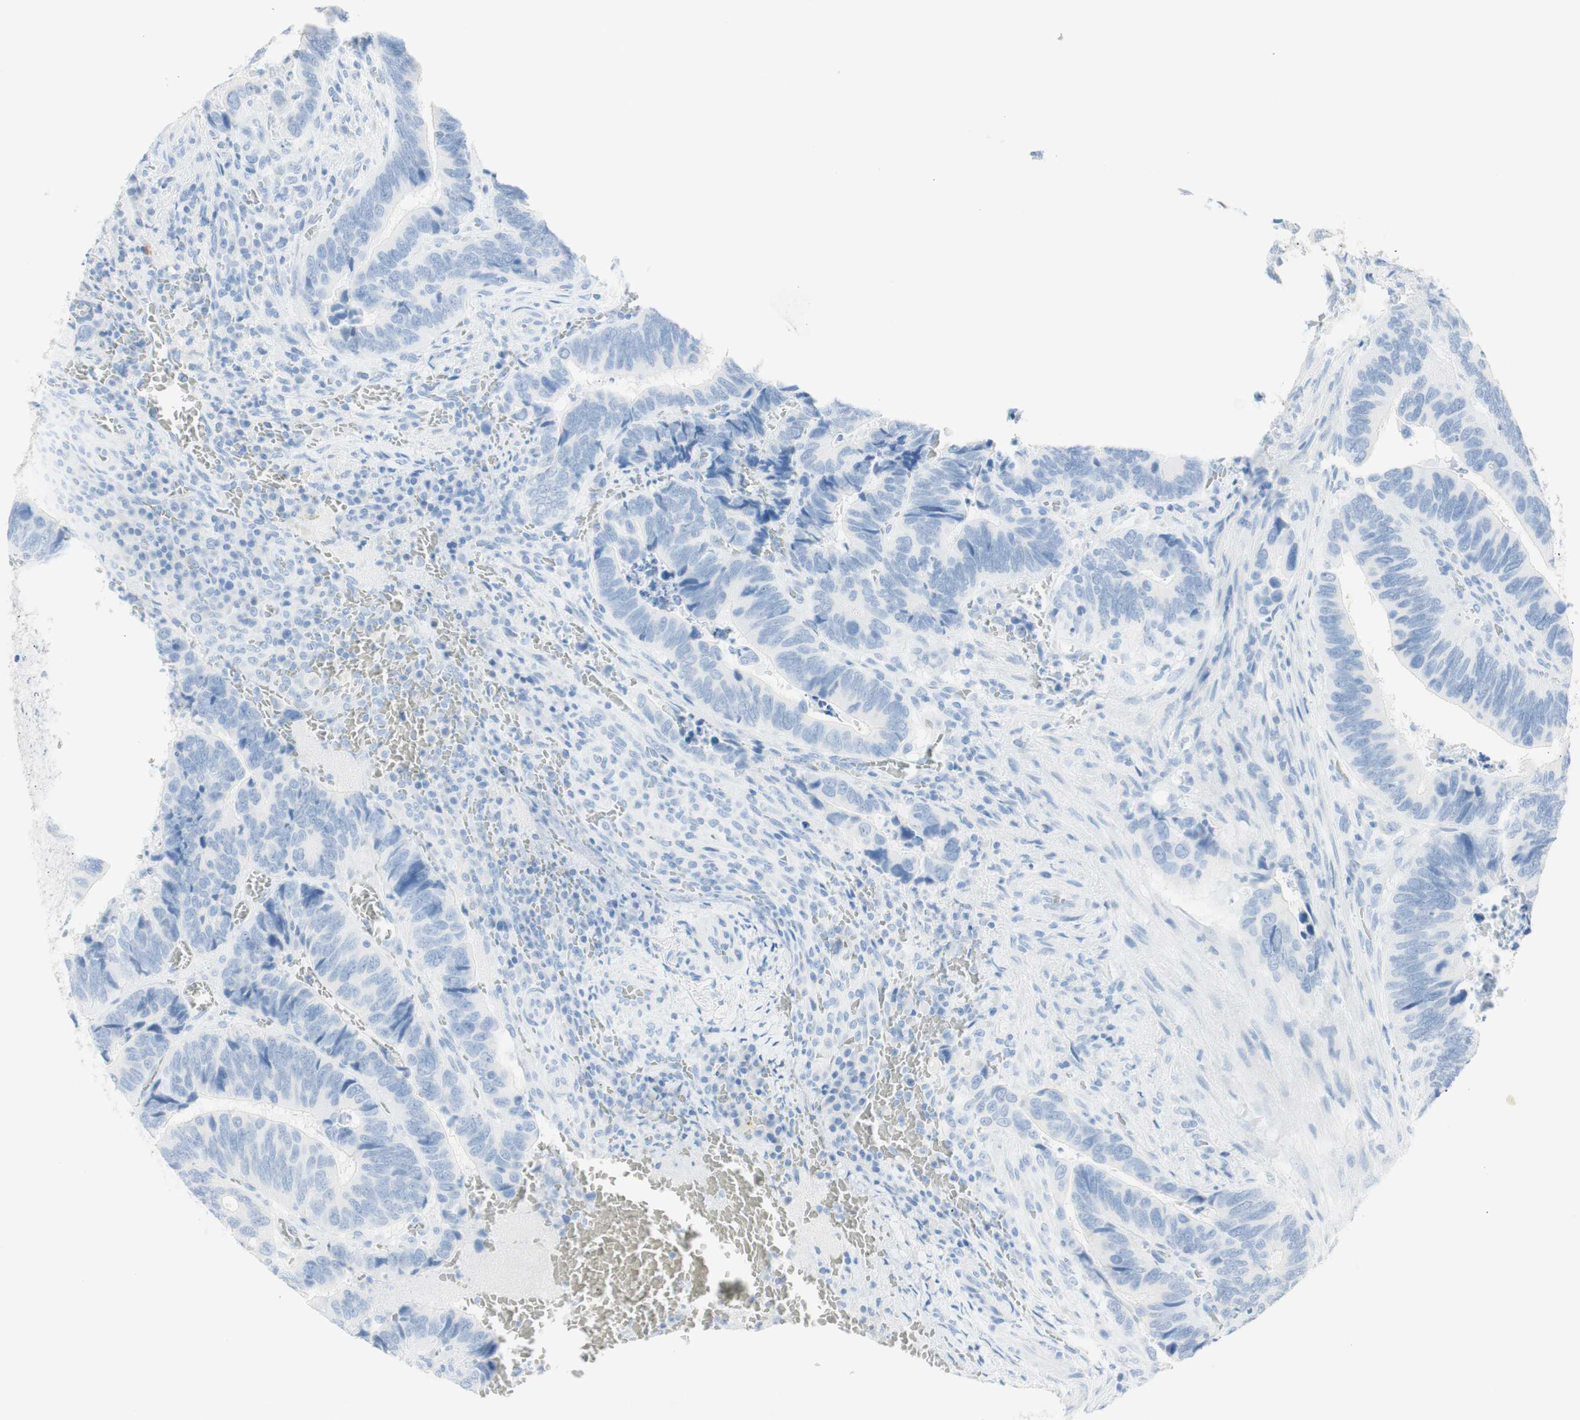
{"staining": {"intensity": "negative", "quantity": "none", "location": "none"}, "tissue": "colorectal cancer", "cell_type": "Tumor cells", "image_type": "cancer", "snomed": [{"axis": "morphology", "description": "Adenocarcinoma, NOS"}, {"axis": "topography", "description": "Colon"}], "caption": "A micrograph of human colorectal adenocarcinoma is negative for staining in tumor cells.", "gene": "TPO", "patient": {"sex": "male", "age": 72}}